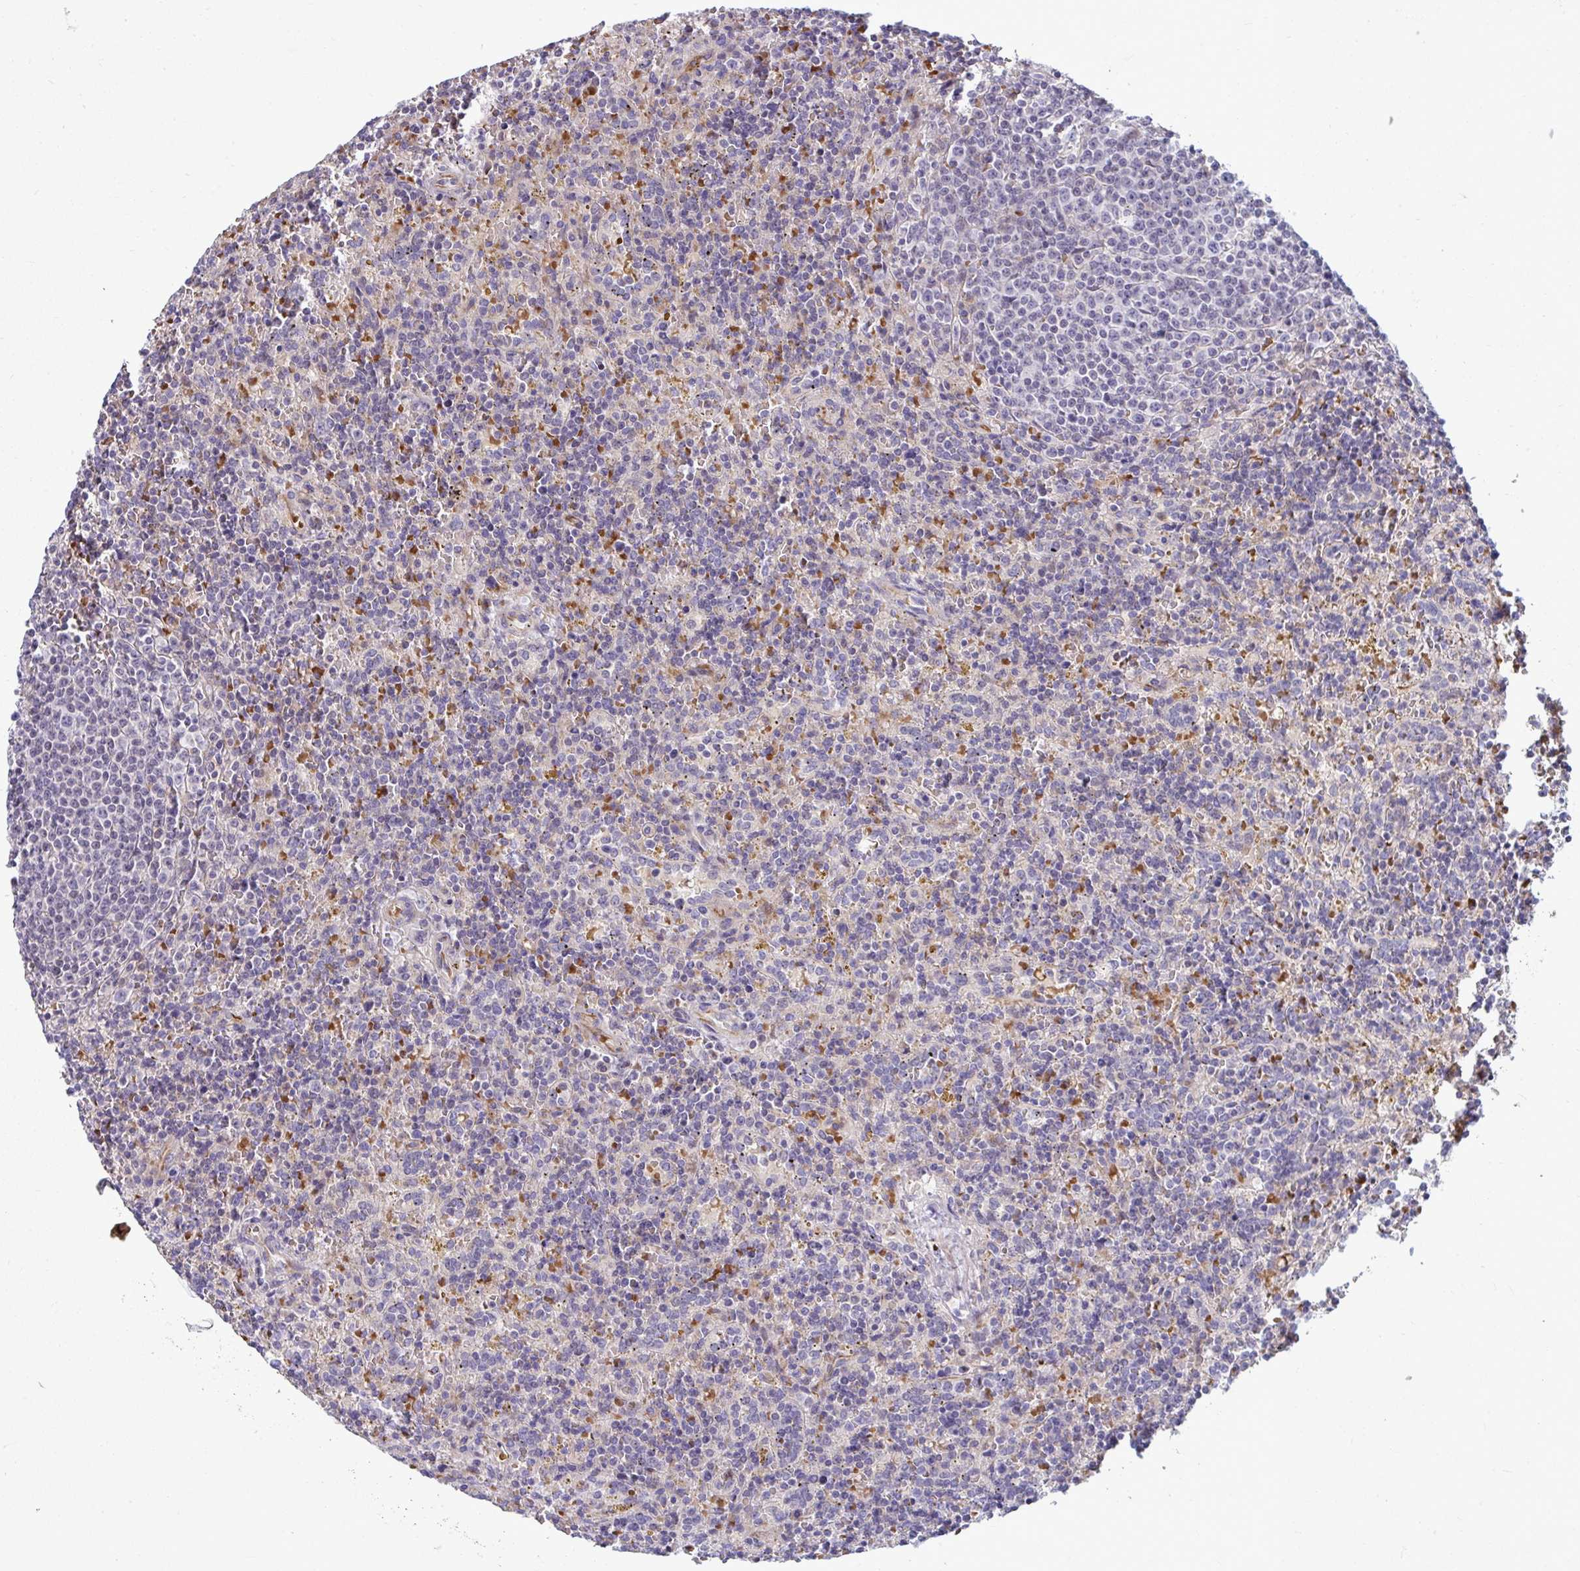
{"staining": {"intensity": "negative", "quantity": "none", "location": "none"}, "tissue": "lymphoma", "cell_type": "Tumor cells", "image_type": "cancer", "snomed": [{"axis": "morphology", "description": "Malignant lymphoma, non-Hodgkin's type, Low grade"}, {"axis": "topography", "description": "Spleen"}], "caption": "This histopathology image is of low-grade malignant lymphoma, non-Hodgkin's type stained with immunohistochemistry (IHC) to label a protein in brown with the nuclei are counter-stained blue. There is no positivity in tumor cells. (Stains: DAB (3,3'-diaminobenzidine) IHC with hematoxylin counter stain, Microscopy: brightfield microscopy at high magnification).", "gene": "SLC14A1", "patient": {"sex": "male", "age": 67}}